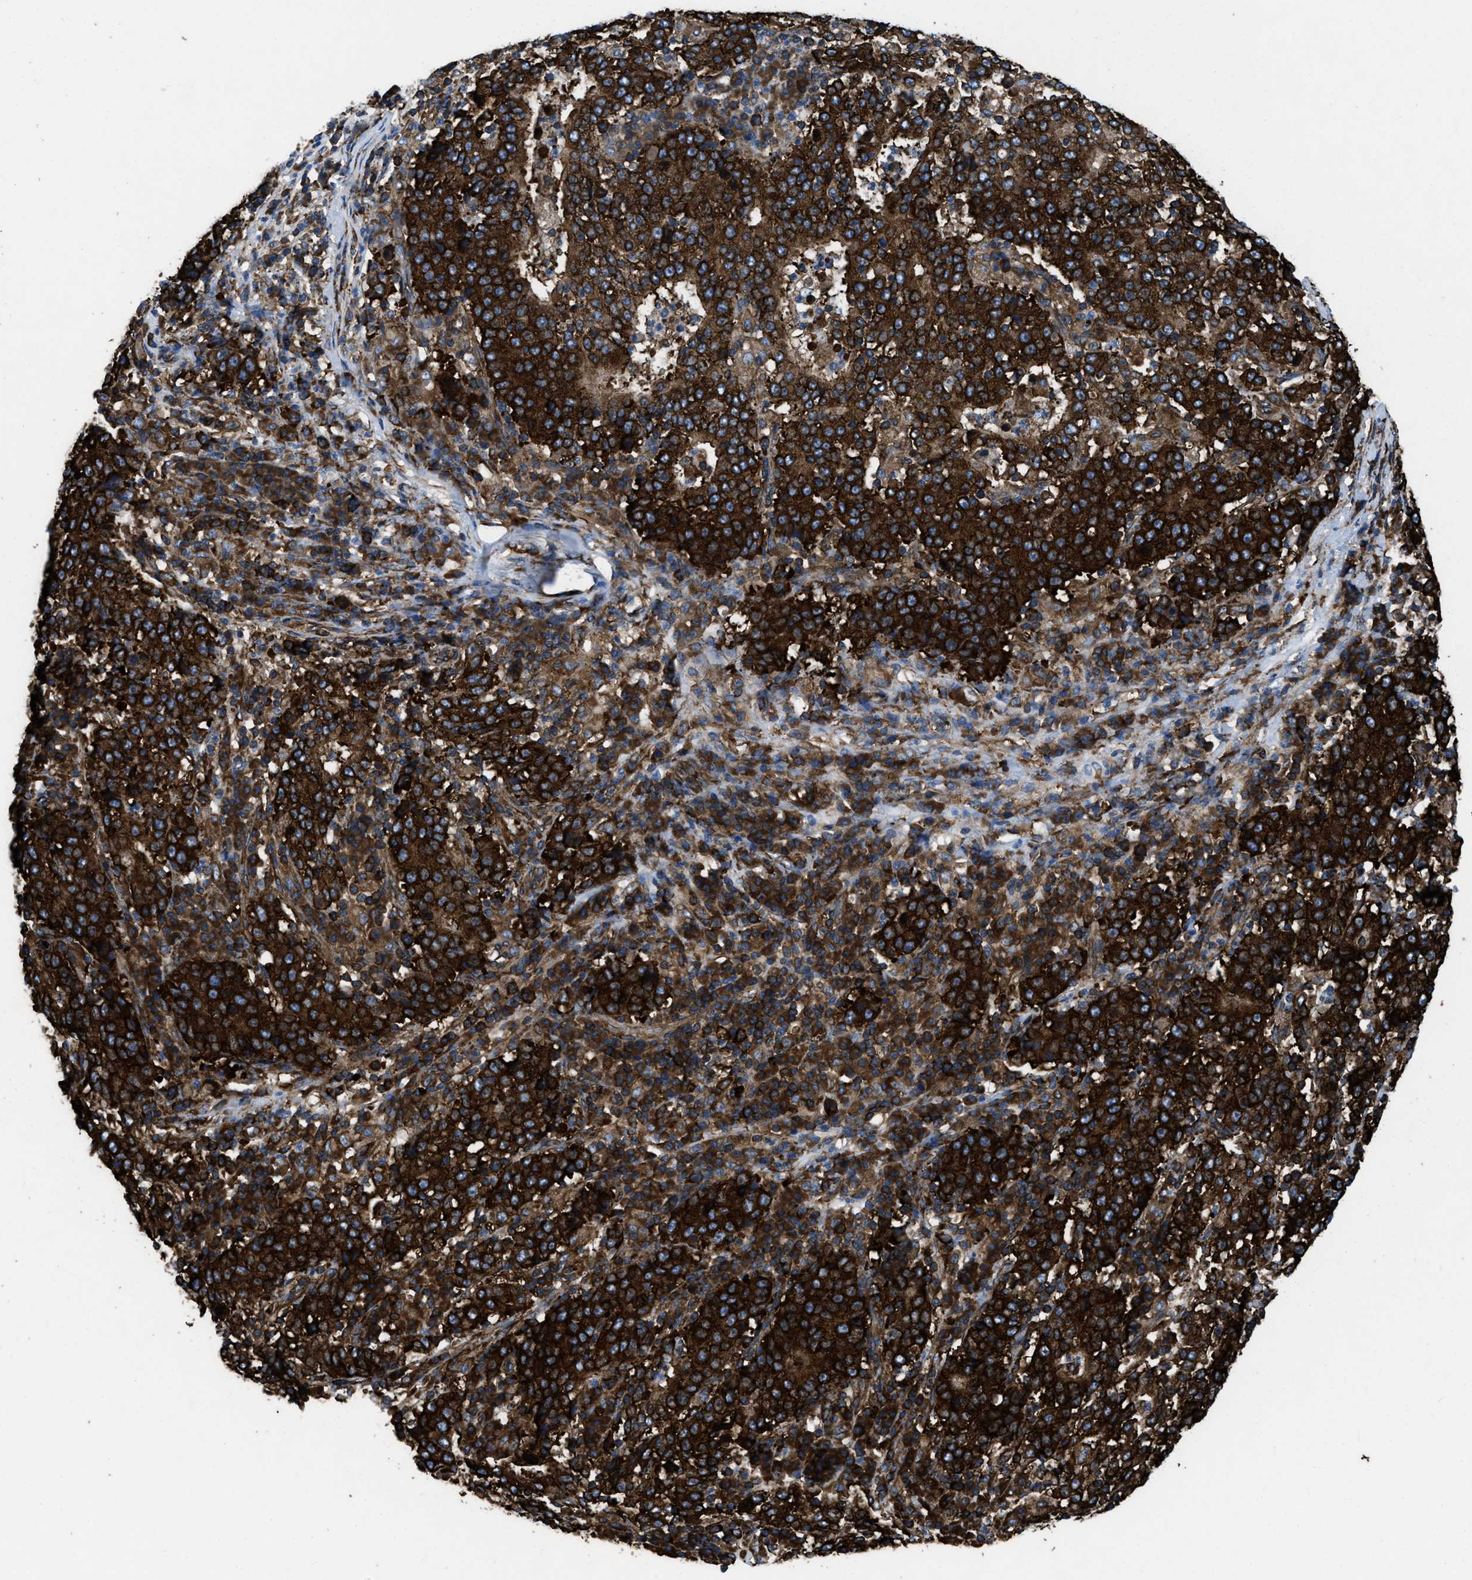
{"staining": {"intensity": "strong", "quantity": ">75%", "location": "cytoplasmic/membranous"}, "tissue": "stomach cancer", "cell_type": "Tumor cells", "image_type": "cancer", "snomed": [{"axis": "morphology", "description": "Adenocarcinoma, NOS"}, {"axis": "topography", "description": "Stomach"}], "caption": "There is high levels of strong cytoplasmic/membranous staining in tumor cells of stomach cancer, as demonstrated by immunohistochemical staining (brown color).", "gene": "CAPRIN1", "patient": {"sex": "male", "age": 59}}